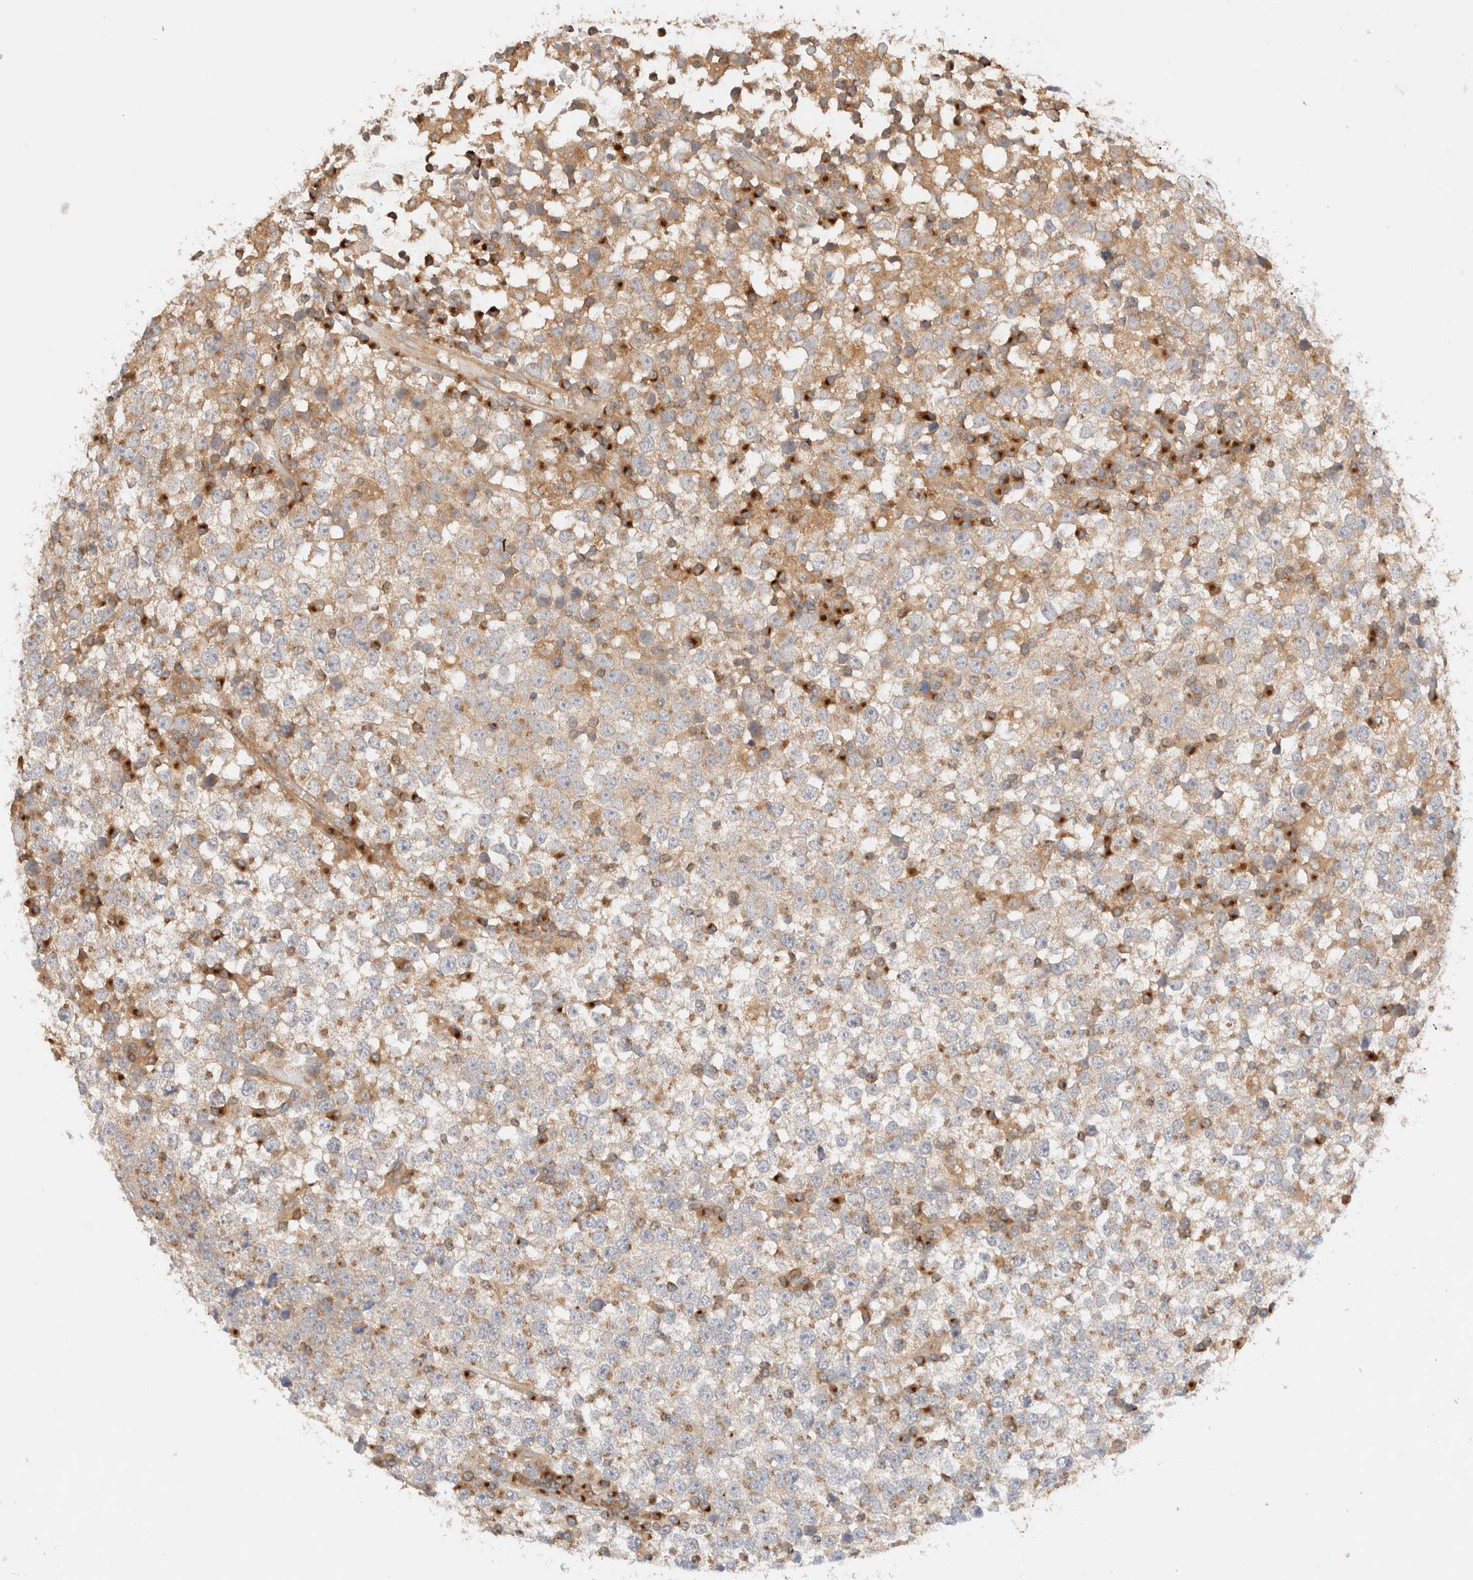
{"staining": {"intensity": "weak", "quantity": "<25%", "location": "cytoplasmic/membranous"}, "tissue": "testis cancer", "cell_type": "Tumor cells", "image_type": "cancer", "snomed": [{"axis": "morphology", "description": "Seminoma, NOS"}, {"axis": "topography", "description": "Testis"}], "caption": "Human testis seminoma stained for a protein using immunohistochemistry (IHC) reveals no staining in tumor cells.", "gene": "RABEP1", "patient": {"sex": "male", "age": 65}}